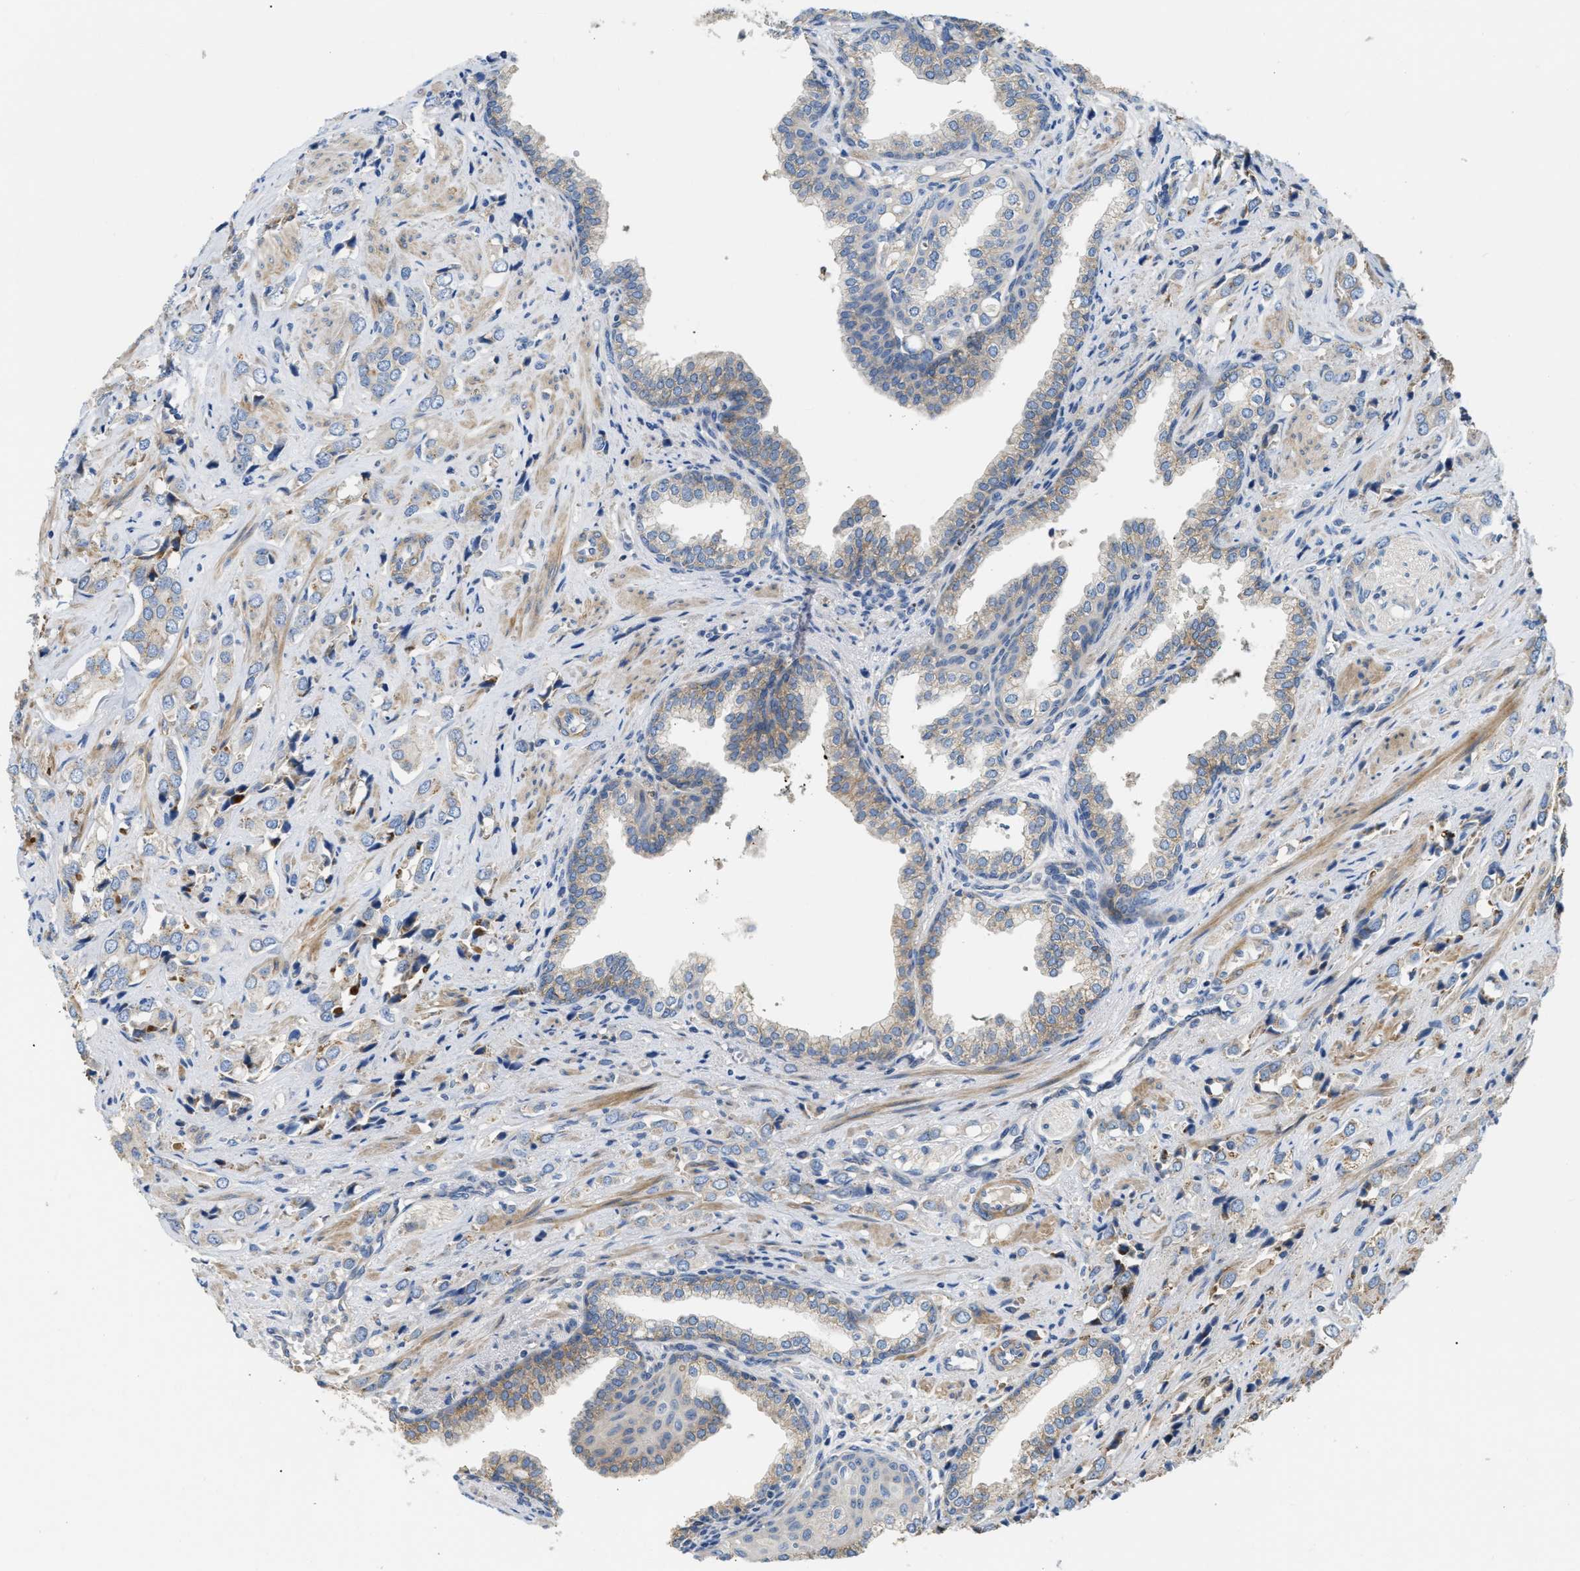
{"staining": {"intensity": "negative", "quantity": "none", "location": "none"}, "tissue": "prostate cancer", "cell_type": "Tumor cells", "image_type": "cancer", "snomed": [{"axis": "morphology", "description": "Adenocarcinoma, High grade"}, {"axis": "topography", "description": "Prostate"}], "caption": "Micrograph shows no significant protein positivity in tumor cells of prostate cancer (adenocarcinoma (high-grade)).", "gene": "DHX58", "patient": {"sex": "male", "age": 52}}